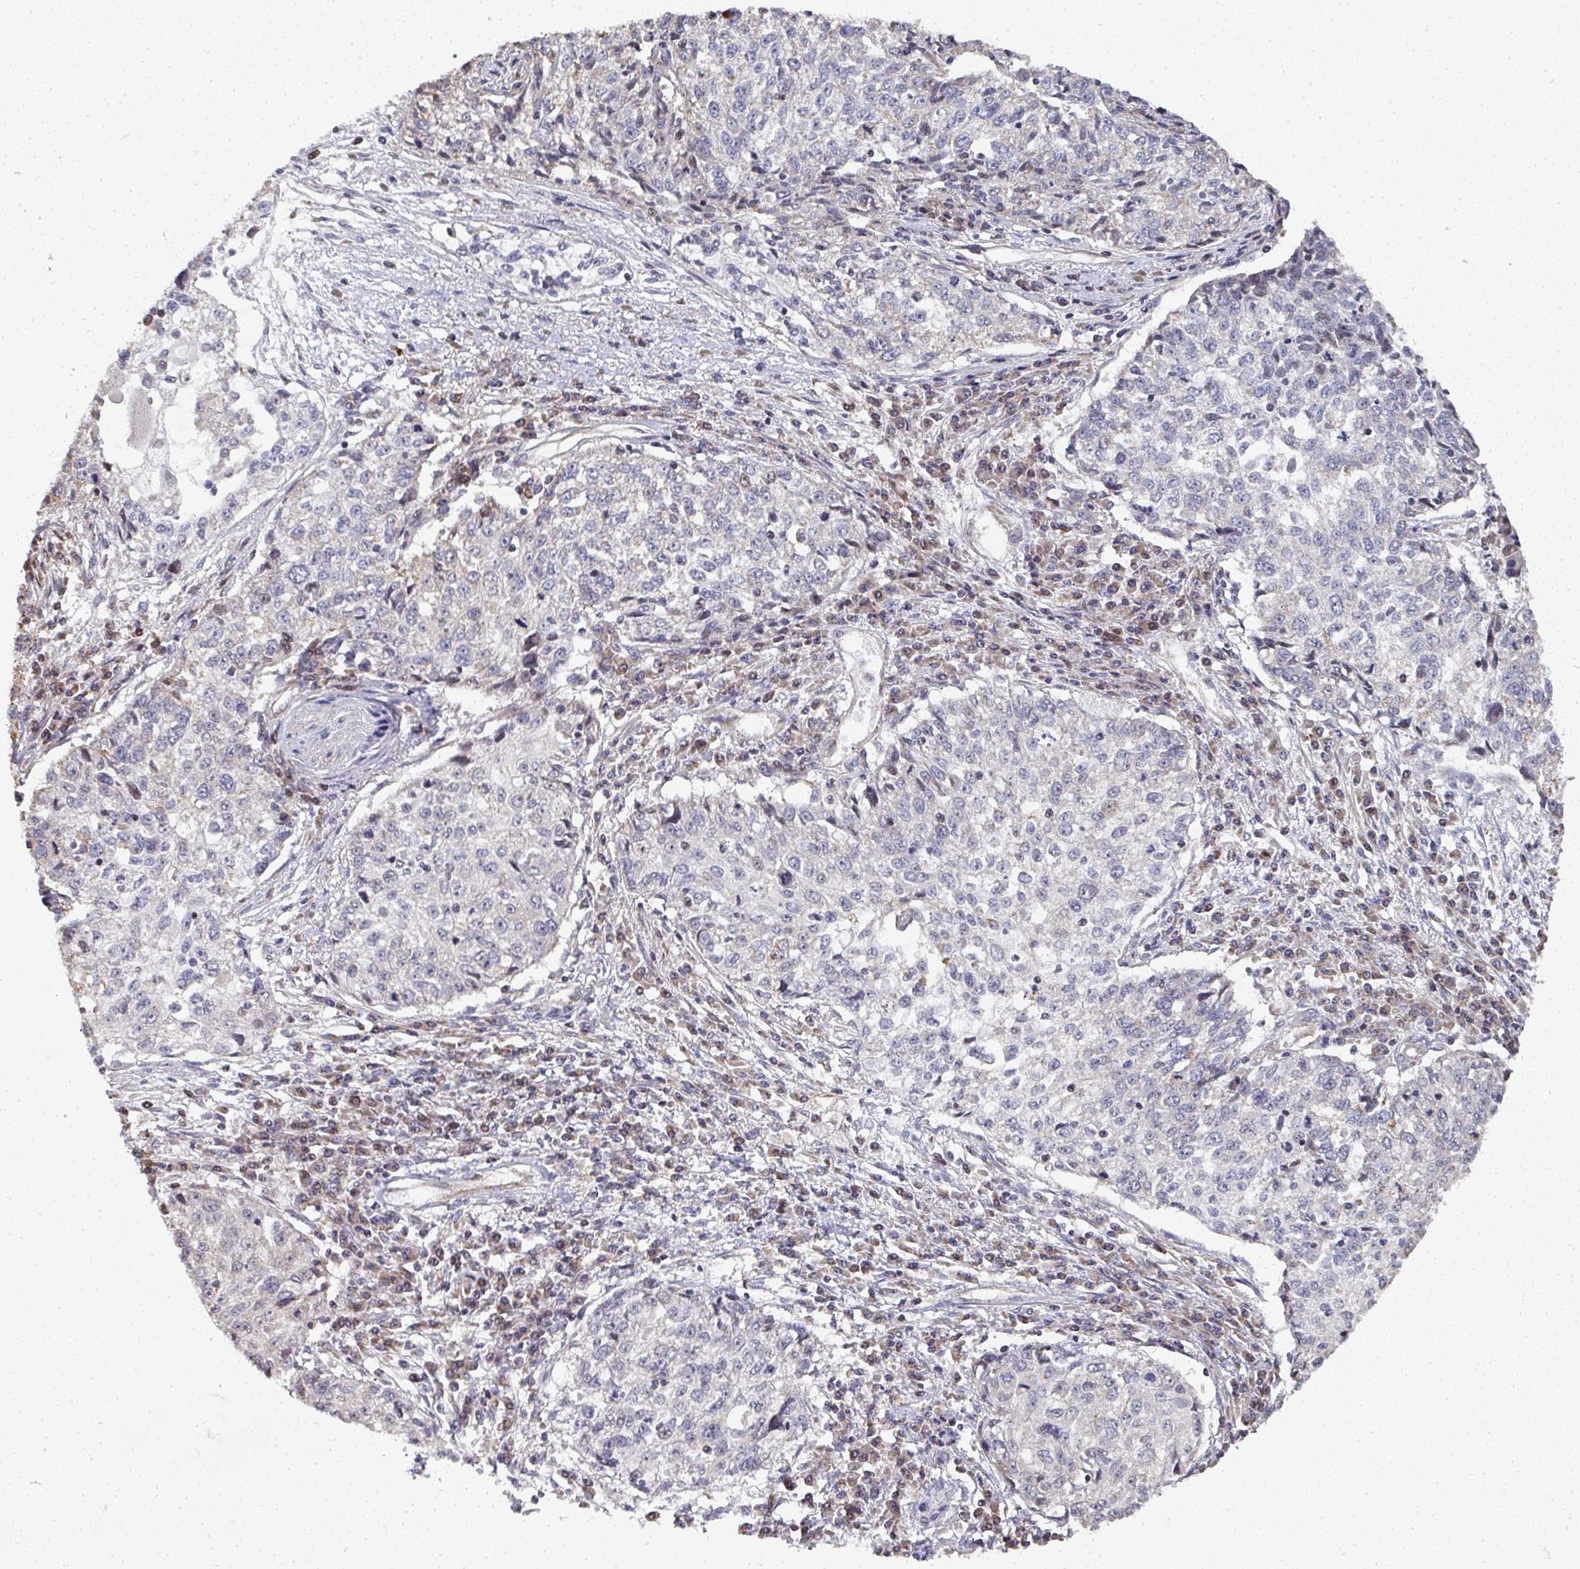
{"staining": {"intensity": "negative", "quantity": "none", "location": "none"}, "tissue": "cervical cancer", "cell_type": "Tumor cells", "image_type": "cancer", "snomed": [{"axis": "morphology", "description": "Squamous cell carcinoma, NOS"}, {"axis": "topography", "description": "Cervix"}], "caption": "Human cervical cancer stained for a protein using immunohistochemistry exhibits no expression in tumor cells.", "gene": "AGTPBP1", "patient": {"sex": "female", "age": 57}}